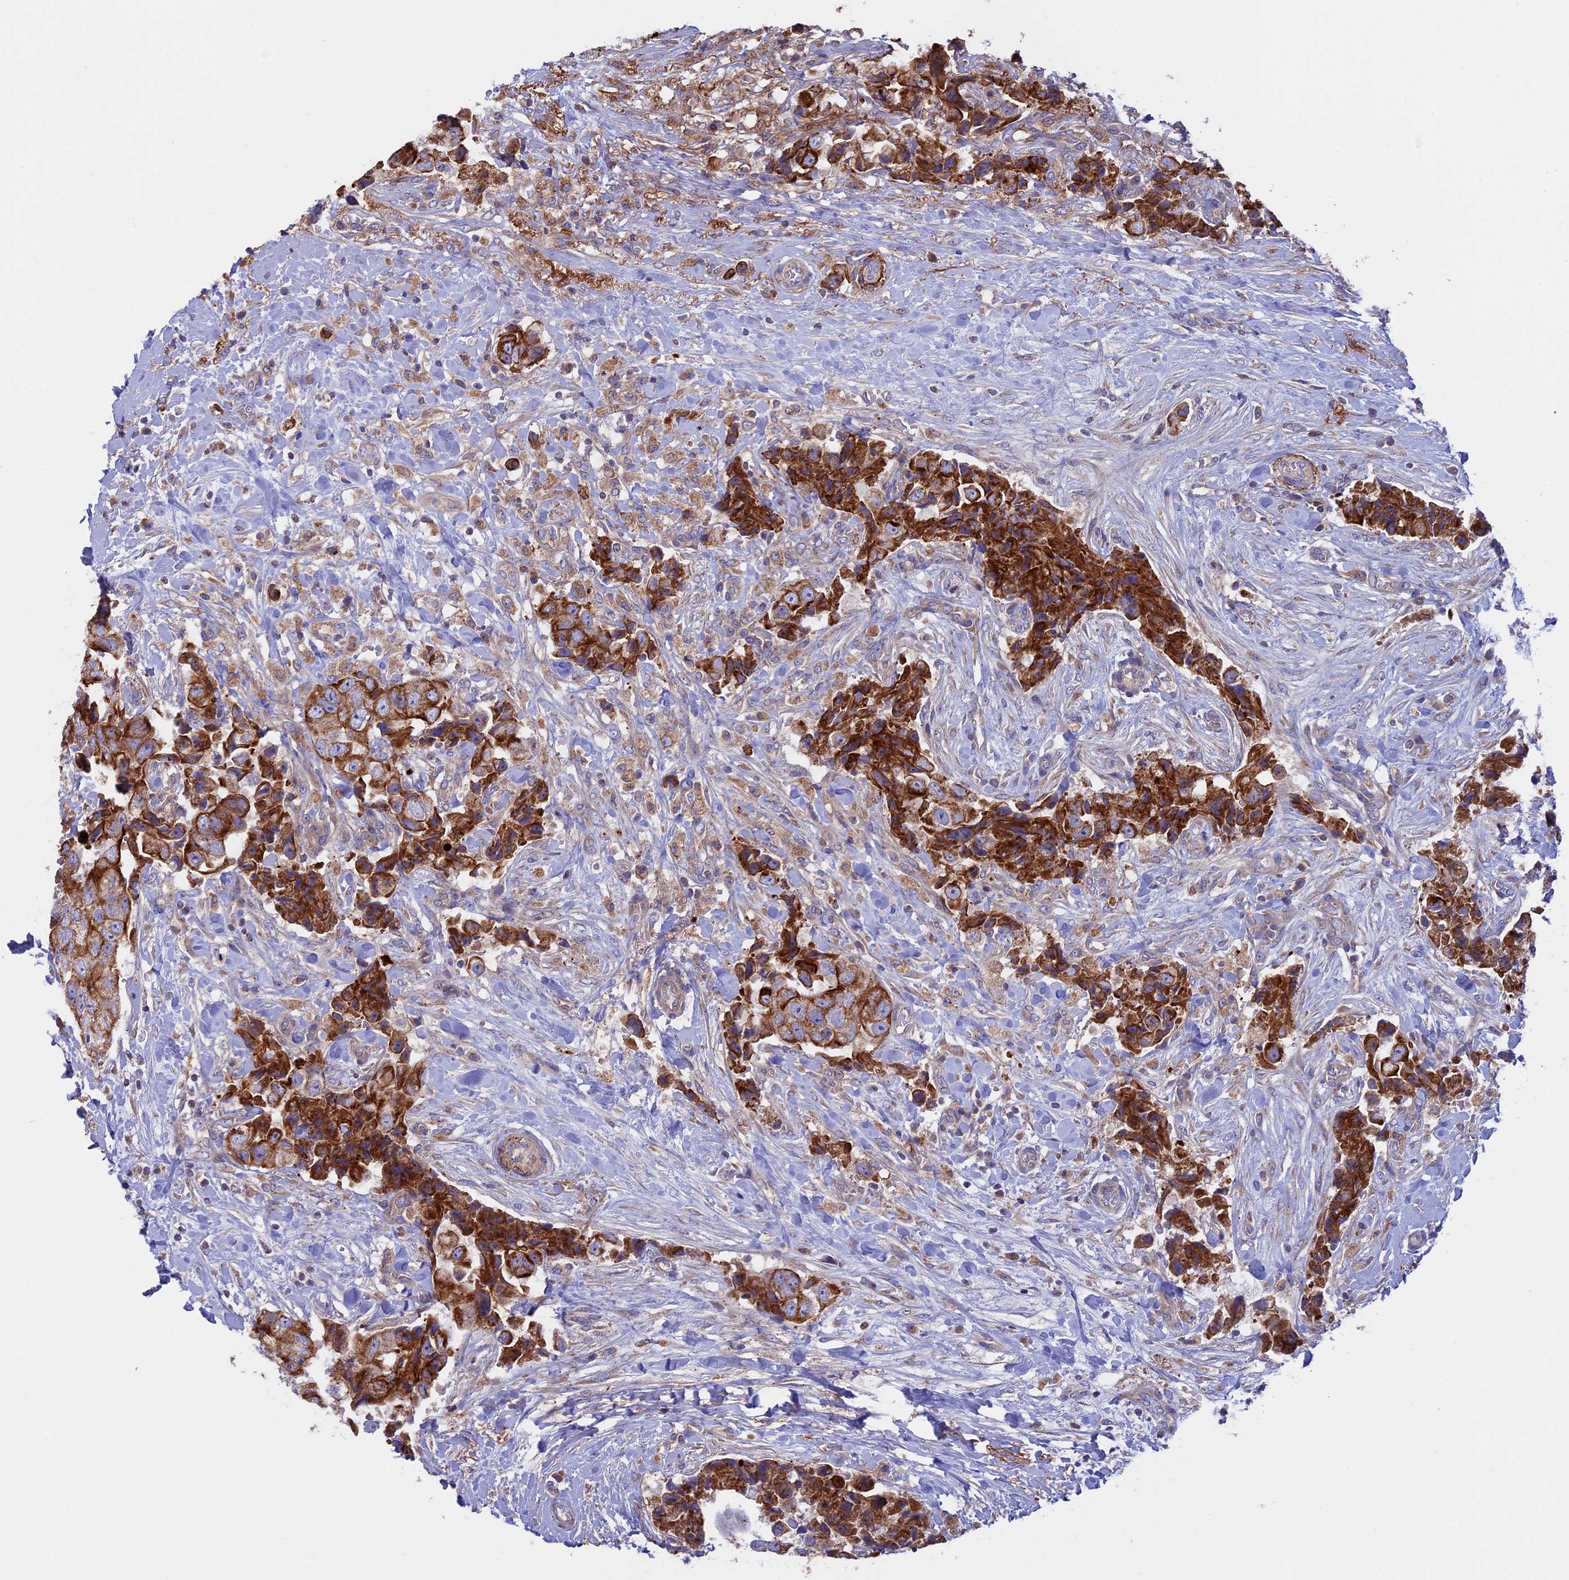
{"staining": {"intensity": "strong", "quantity": ">75%", "location": "cytoplasmic/membranous"}, "tissue": "breast cancer", "cell_type": "Tumor cells", "image_type": "cancer", "snomed": [{"axis": "morphology", "description": "Normal tissue, NOS"}, {"axis": "morphology", "description": "Duct carcinoma"}, {"axis": "topography", "description": "Breast"}], "caption": "Breast cancer (intraductal carcinoma) stained with a protein marker reveals strong staining in tumor cells.", "gene": "PTPN9", "patient": {"sex": "female", "age": 62}}